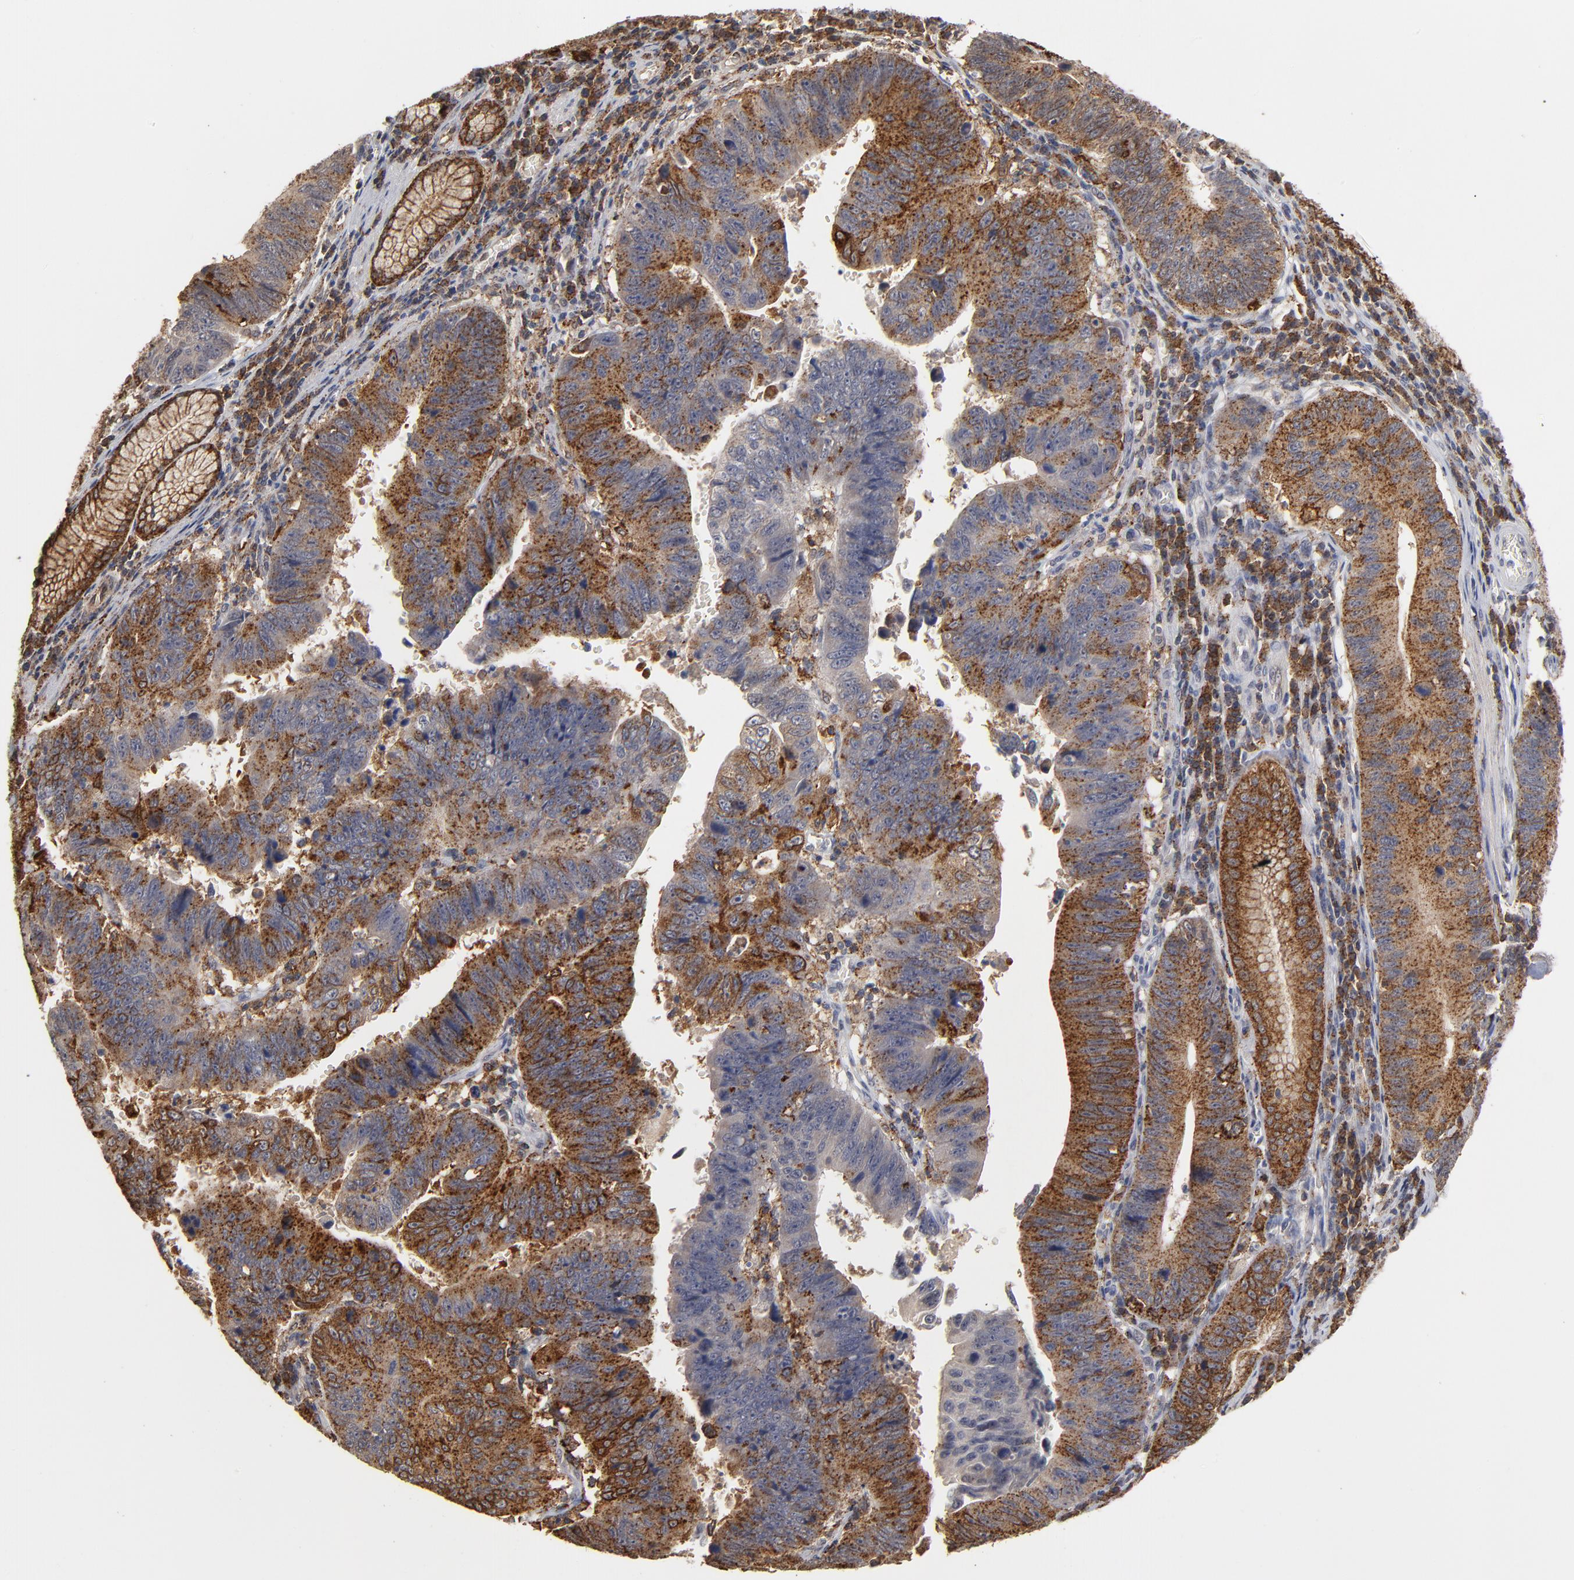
{"staining": {"intensity": "strong", "quantity": "25%-75%", "location": "cytoplasmic/membranous"}, "tissue": "stomach cancer", "cell_type": "Tumor cells", "image_type": "cancer", "snomed": [{"axis": "morphology", "description": "Adenocarcinoma, NOS"}, {"axis": "topography", "description": "Stomach"}], "caption": "Human stomach adenocarcinoma stained with a brown dye displays strong cytoplasmic/membranous positive staining in about 25%-75% of tumor cells.", "gene": "ASB8", "patient": {"sex": "male", "age": 59}}